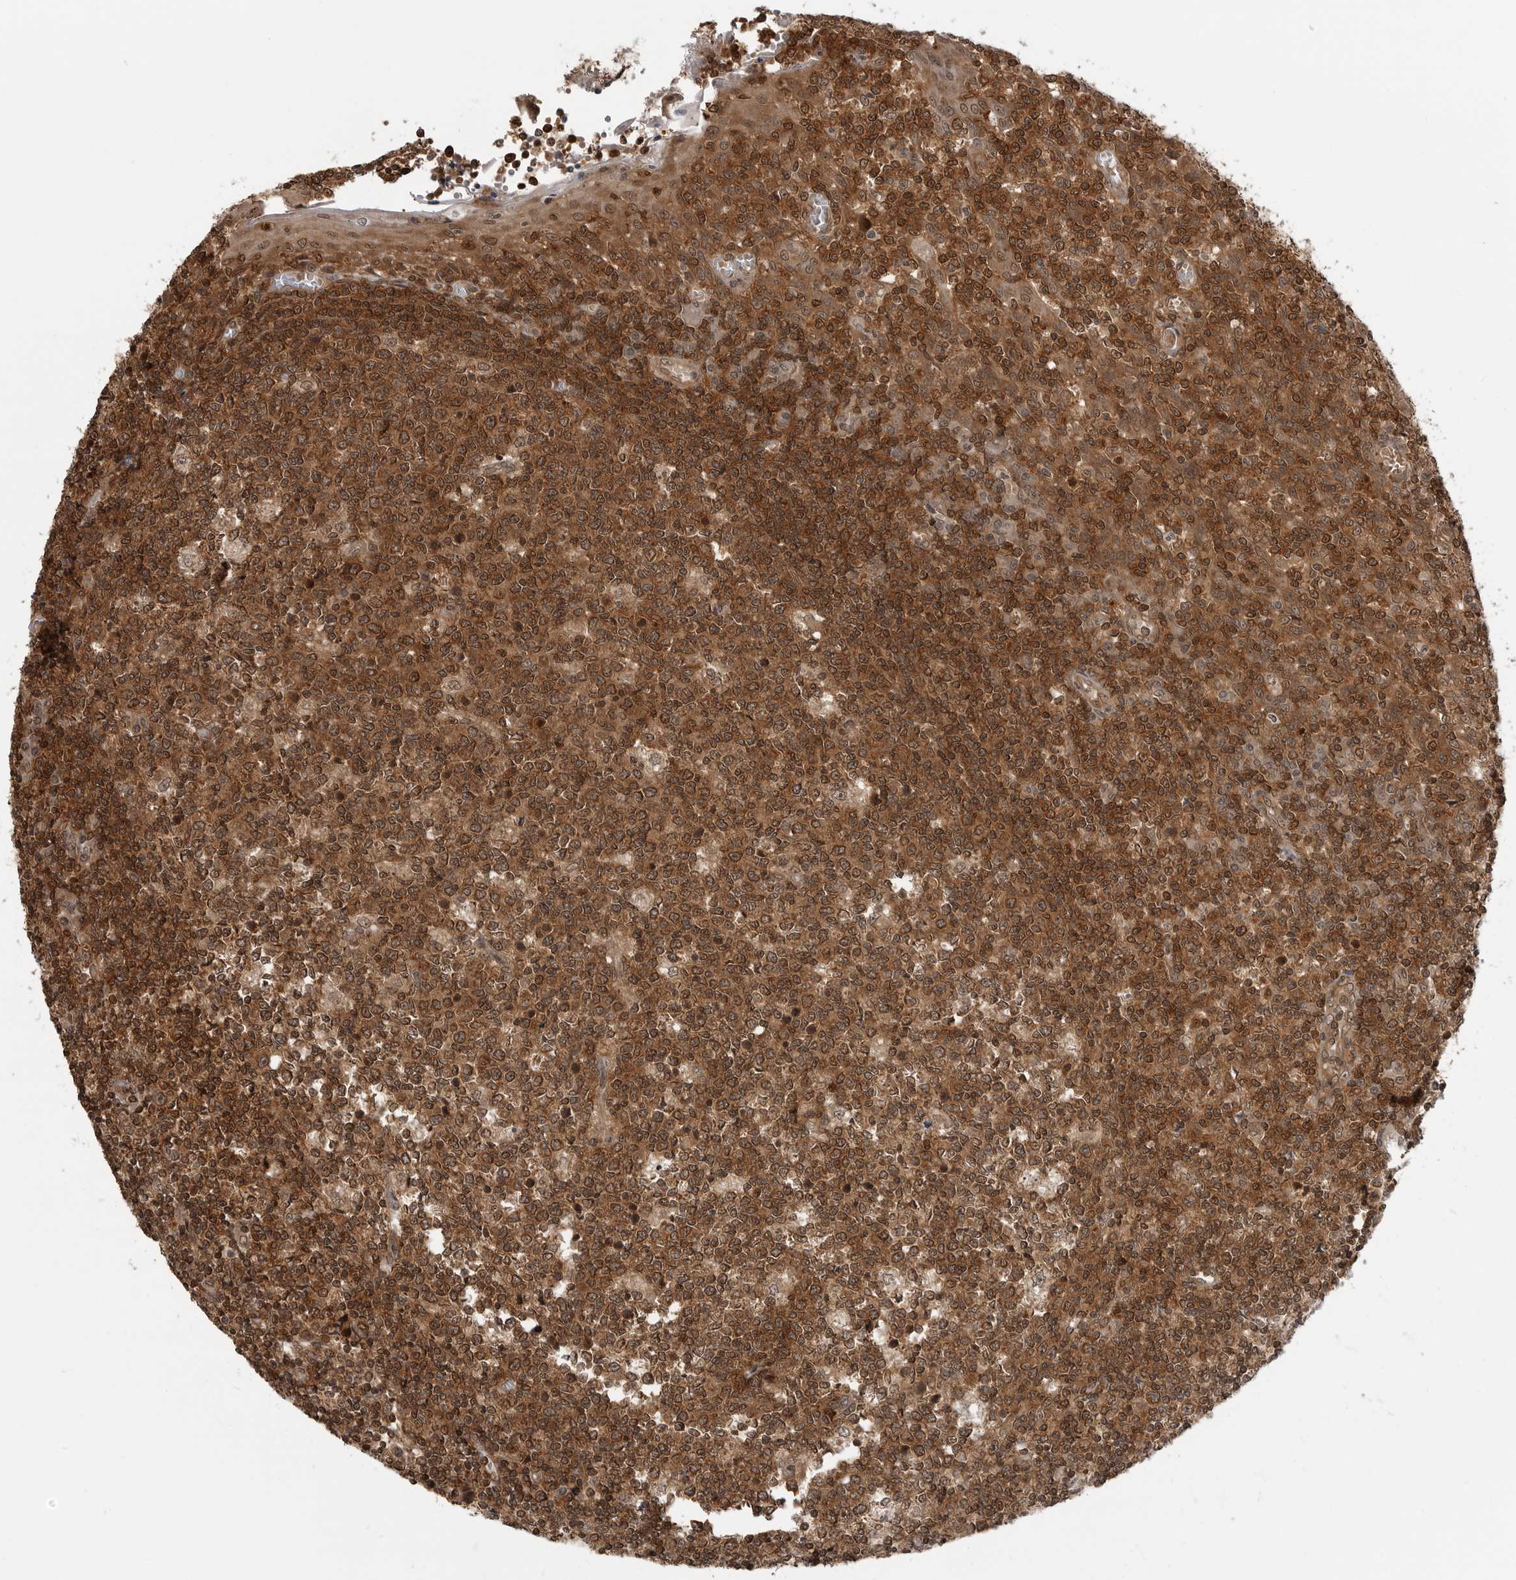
{"staining": {"intensity": "strong", "quantity": ">75%", "location": "cytoplasmic/membranous"}, "tissue": "tonsil", "cell_type": "Germinal center cells", "image_type": "normal", "snomed": [{"axis": "morphology", "description": "Normal tissue, NOS"}, {"axis": "topography", "description": "Tonsil"}], "caption": "Germinal center cells show high levels of strong cytoplasmic/membranous staining in approximately >75% of cells in normal human tonsil.", "gene": "SZRD1", "patient": {"sex": "female", "age": 19}}